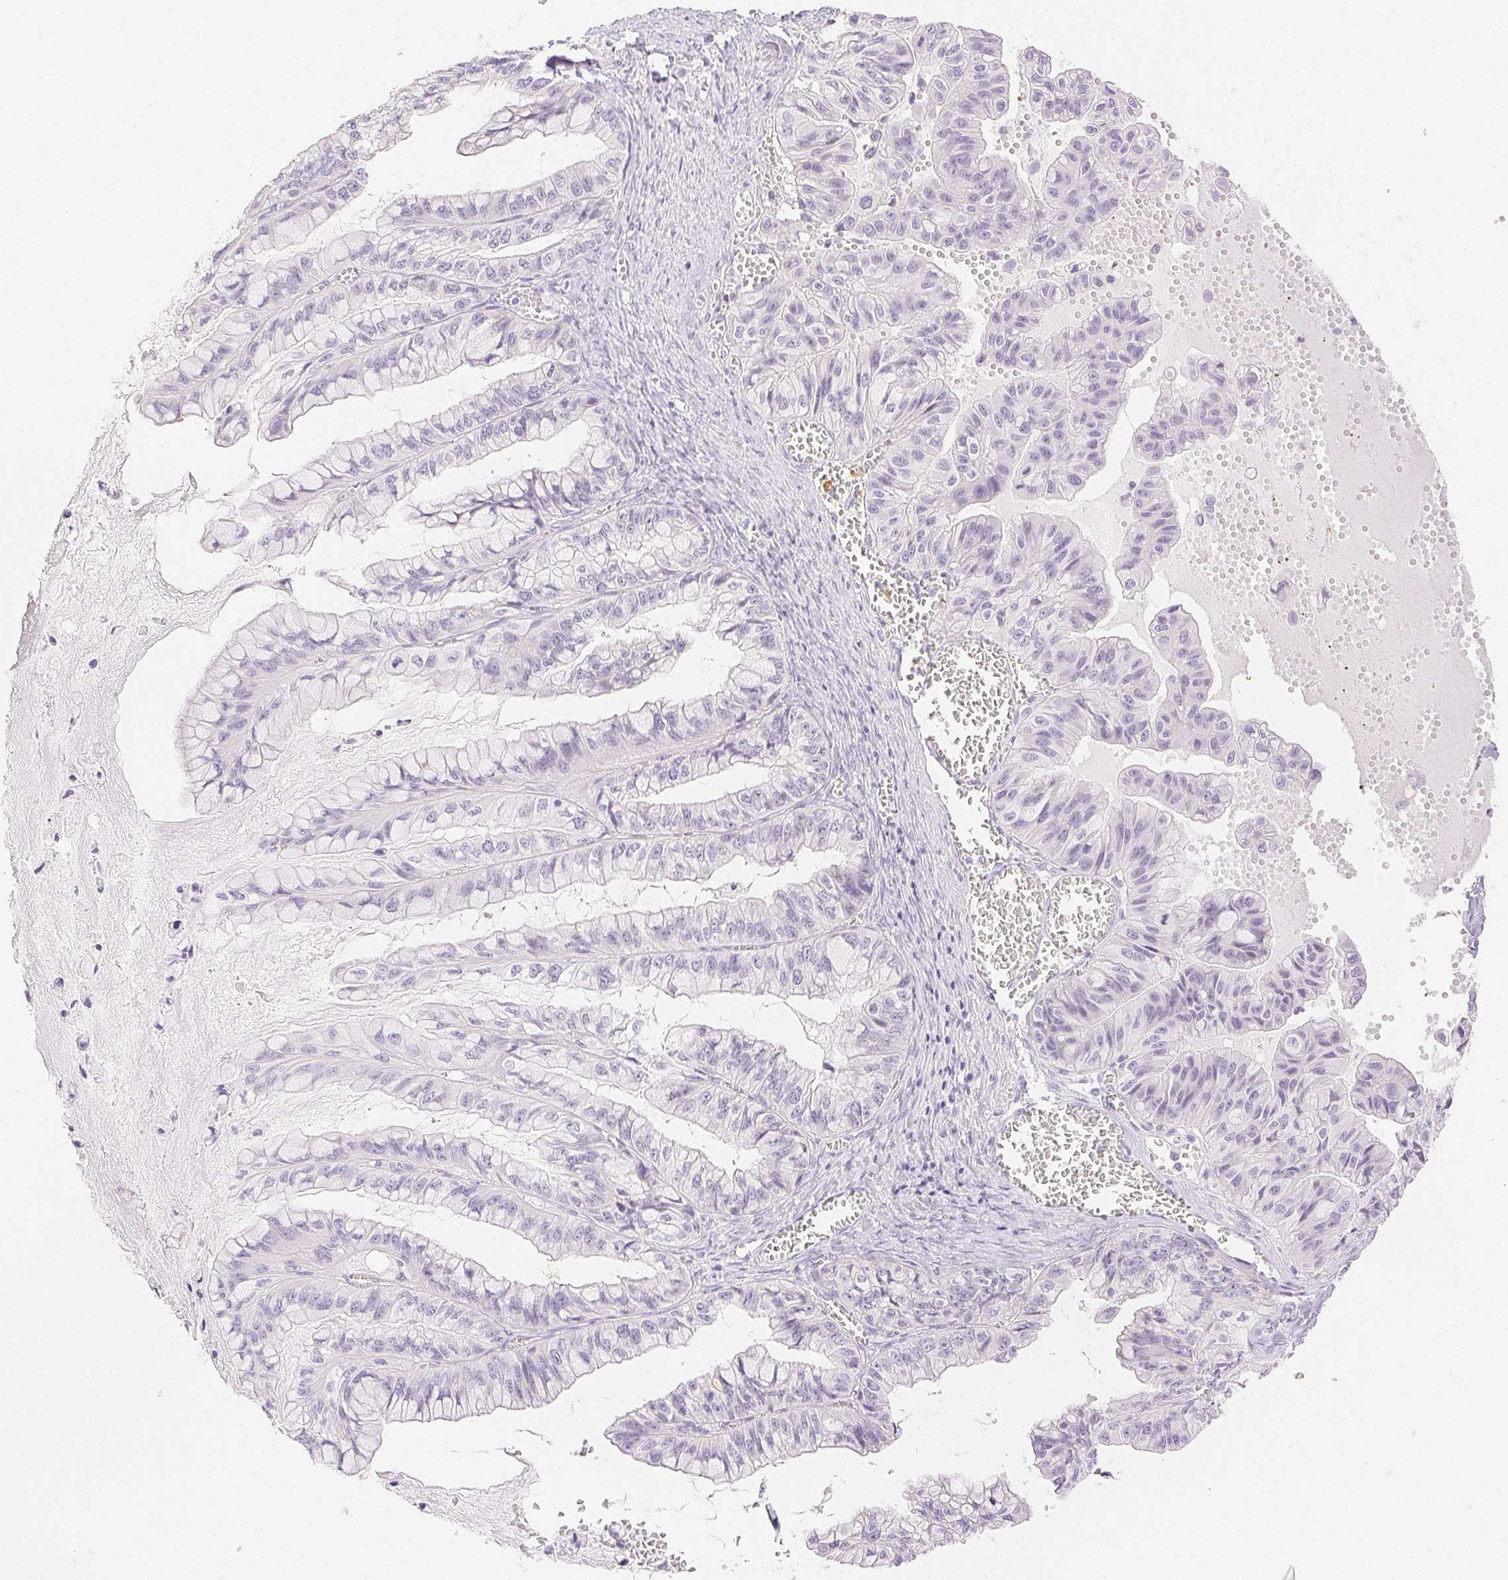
{"staining": {"intensity": "negative", "quantity": "none", "location": "none"}, "tissue": "ovarian cancer", "cell_type": "Tumor cells", "image_type": "cancer", "snomed": [{"axis": "morphology", "description": "Cystadenocarcinoma, mucinous, NOS"}, {"axis": "topography", "description": "Ovary"}], "caption": "The histopathology image reveals no staining of tumor cells in ovarian cancer.", "gene": "SPACA4", "patient": {"sex": "female", "age": 72}}